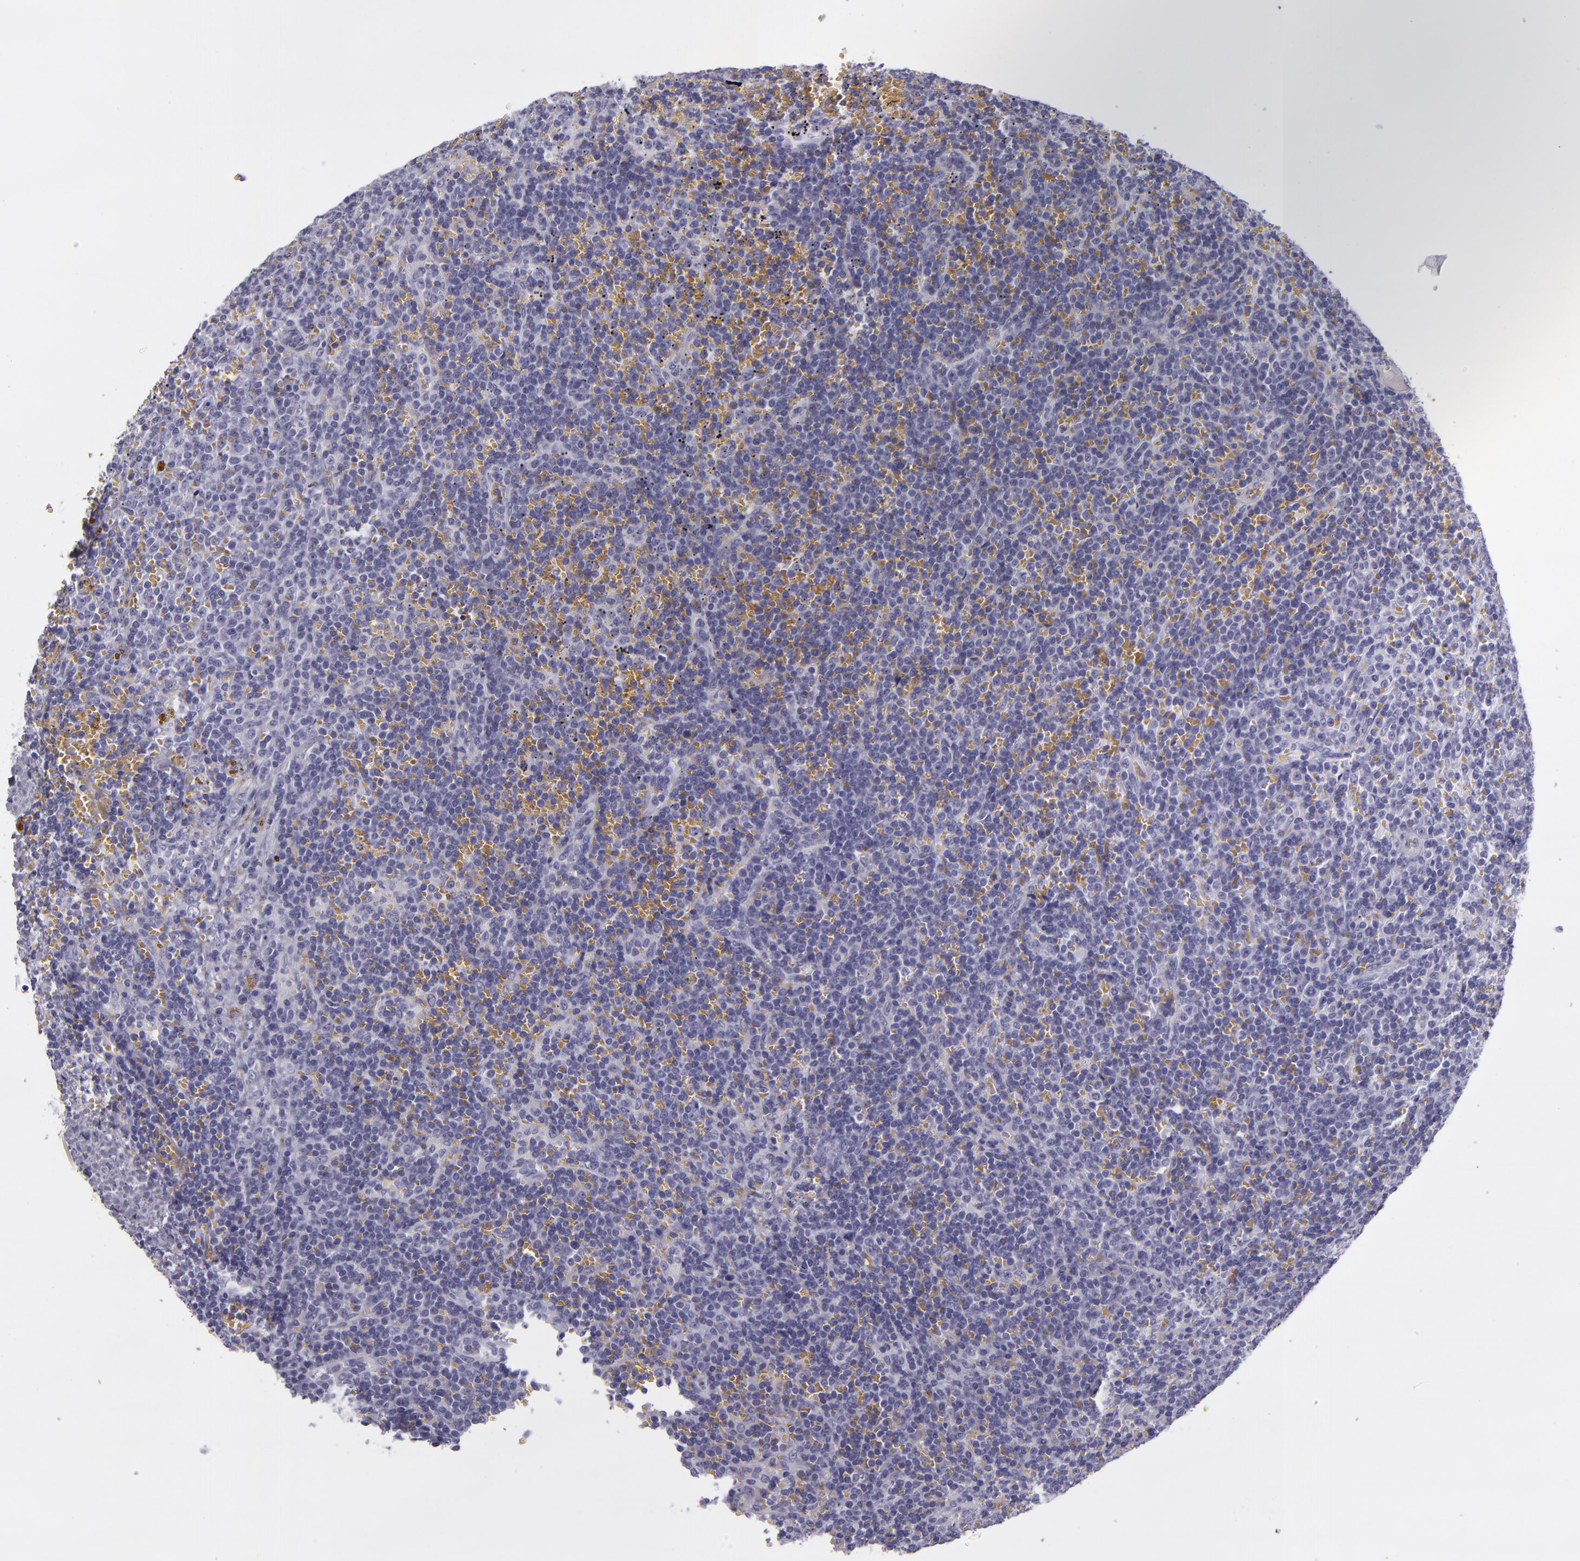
{"staining": {"intensity": "negative", "quantity": "none", "location": "none"}, "tissue": "lymphoma", "cell_type": "Tumor cells", "image_type": "cancer", "snomed": [{"axis": "morphology", "description": "Malignant lymphoma, non-Hodgkin's type, Low grade"}, {"axis": "topography", "description": "Spleen"}], "caption": "IHC histopathology image of neoplastic tissue: human low-grade malignant lymphoma, non-Hodgkin's type stained with DAB (3,3'-diaminobenzidine) reveals no significant protein expression in tumor cells.", "gene": "CR2", "patient": {"sex": "male", "age": 80}}